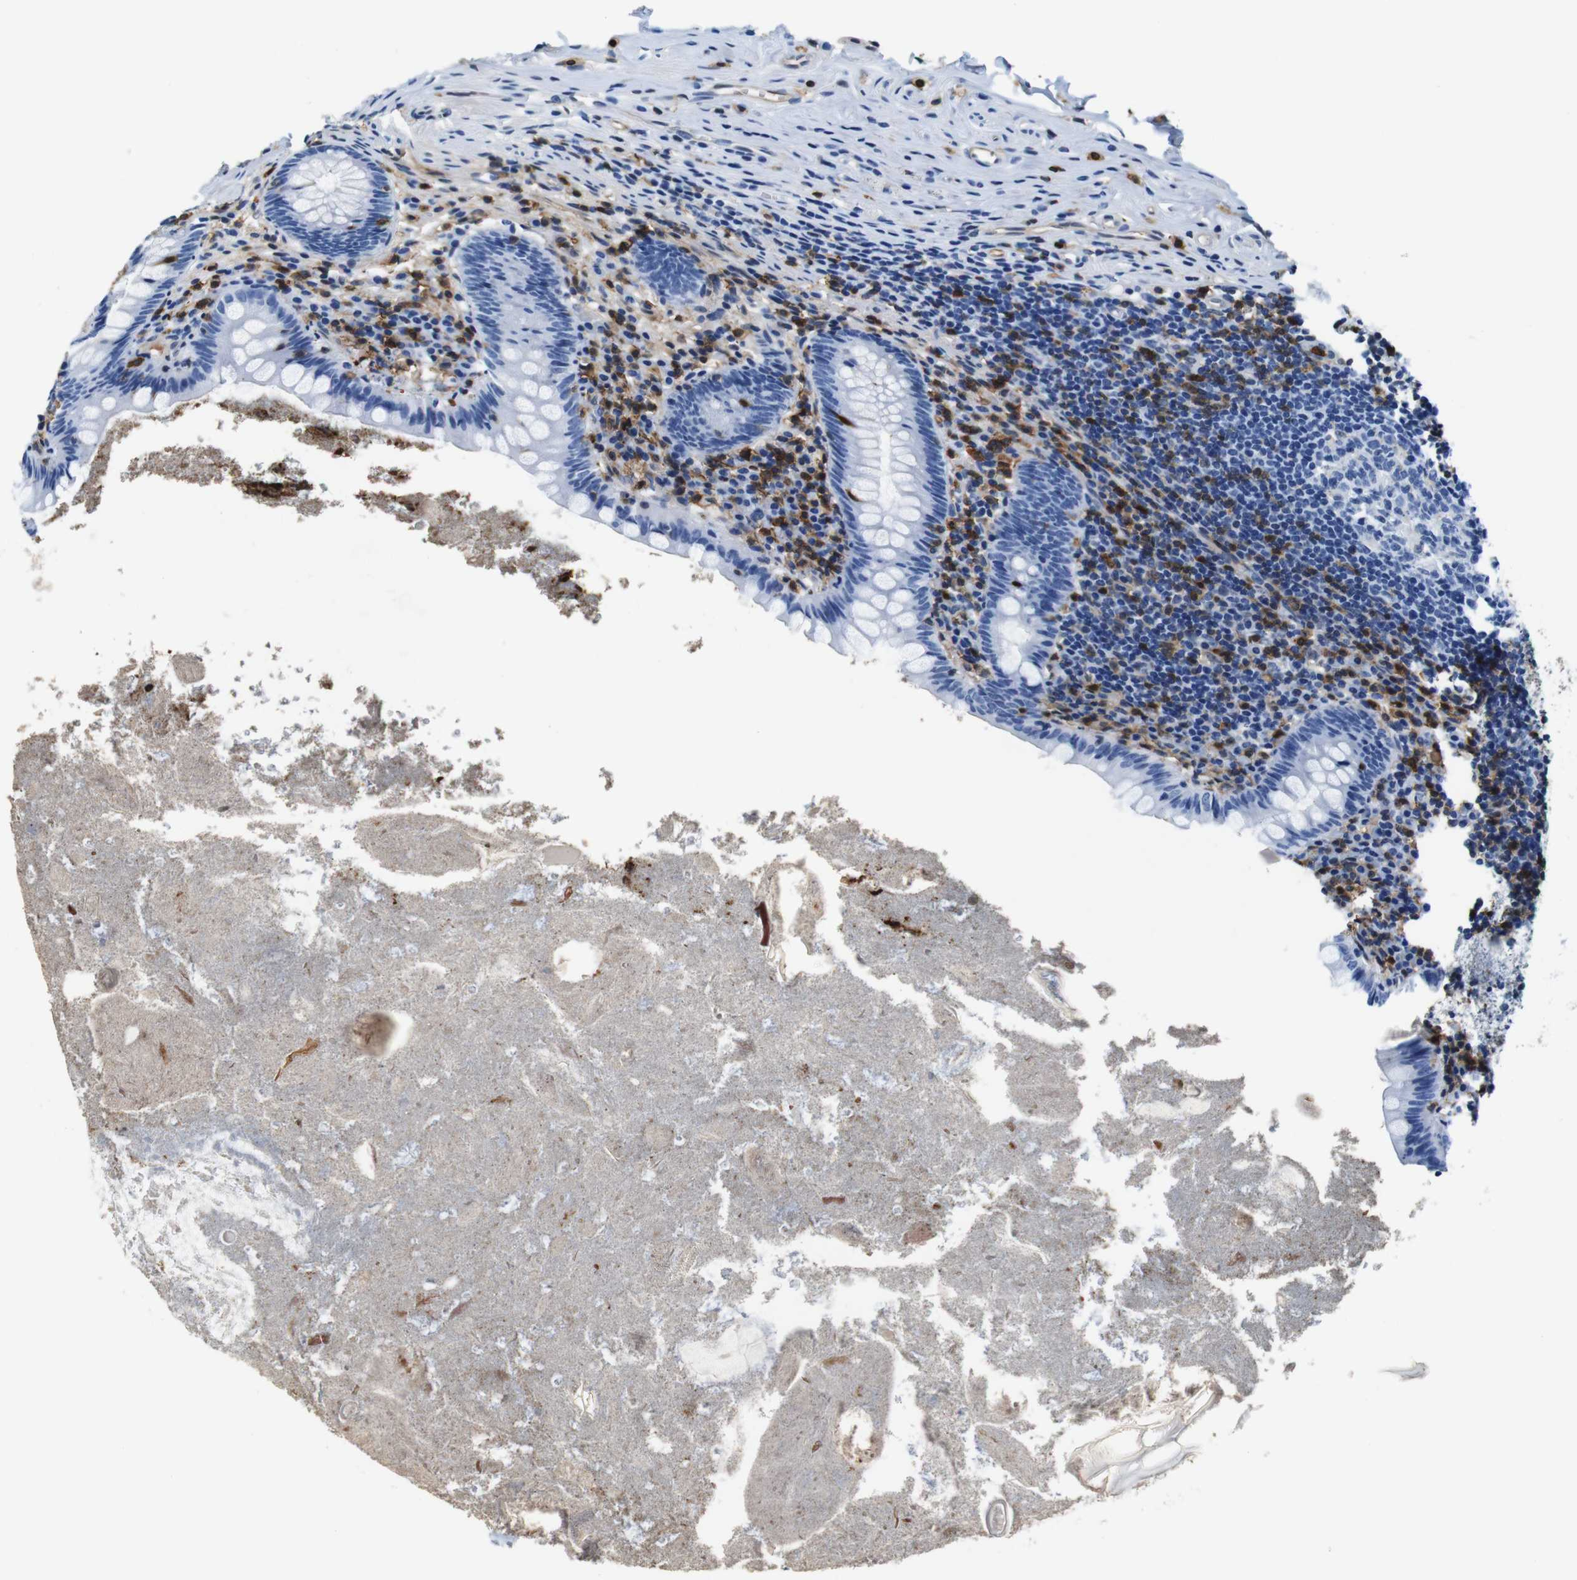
{"staining": {"intensity": "negative", "quantity": "none", "location": "none"}, "tissue": "appendix", "cell_type": "Glandular cells", "image_type": "normal", "snomed": [{"axis": "morphology", "description": "Normal tissue, NOS"}, {"axis": "topography", "description": "Appendix"}], "caption": "The immunohistochemistry (IHC) photomicrograph has no significant expression in glandular cells of appendix. (DAB (3,3'-diaminobenzidine) IHC with hematoxylin counter stain).", "gene": "ANXA1", "patient": {"sex": "male", "age": 52}}